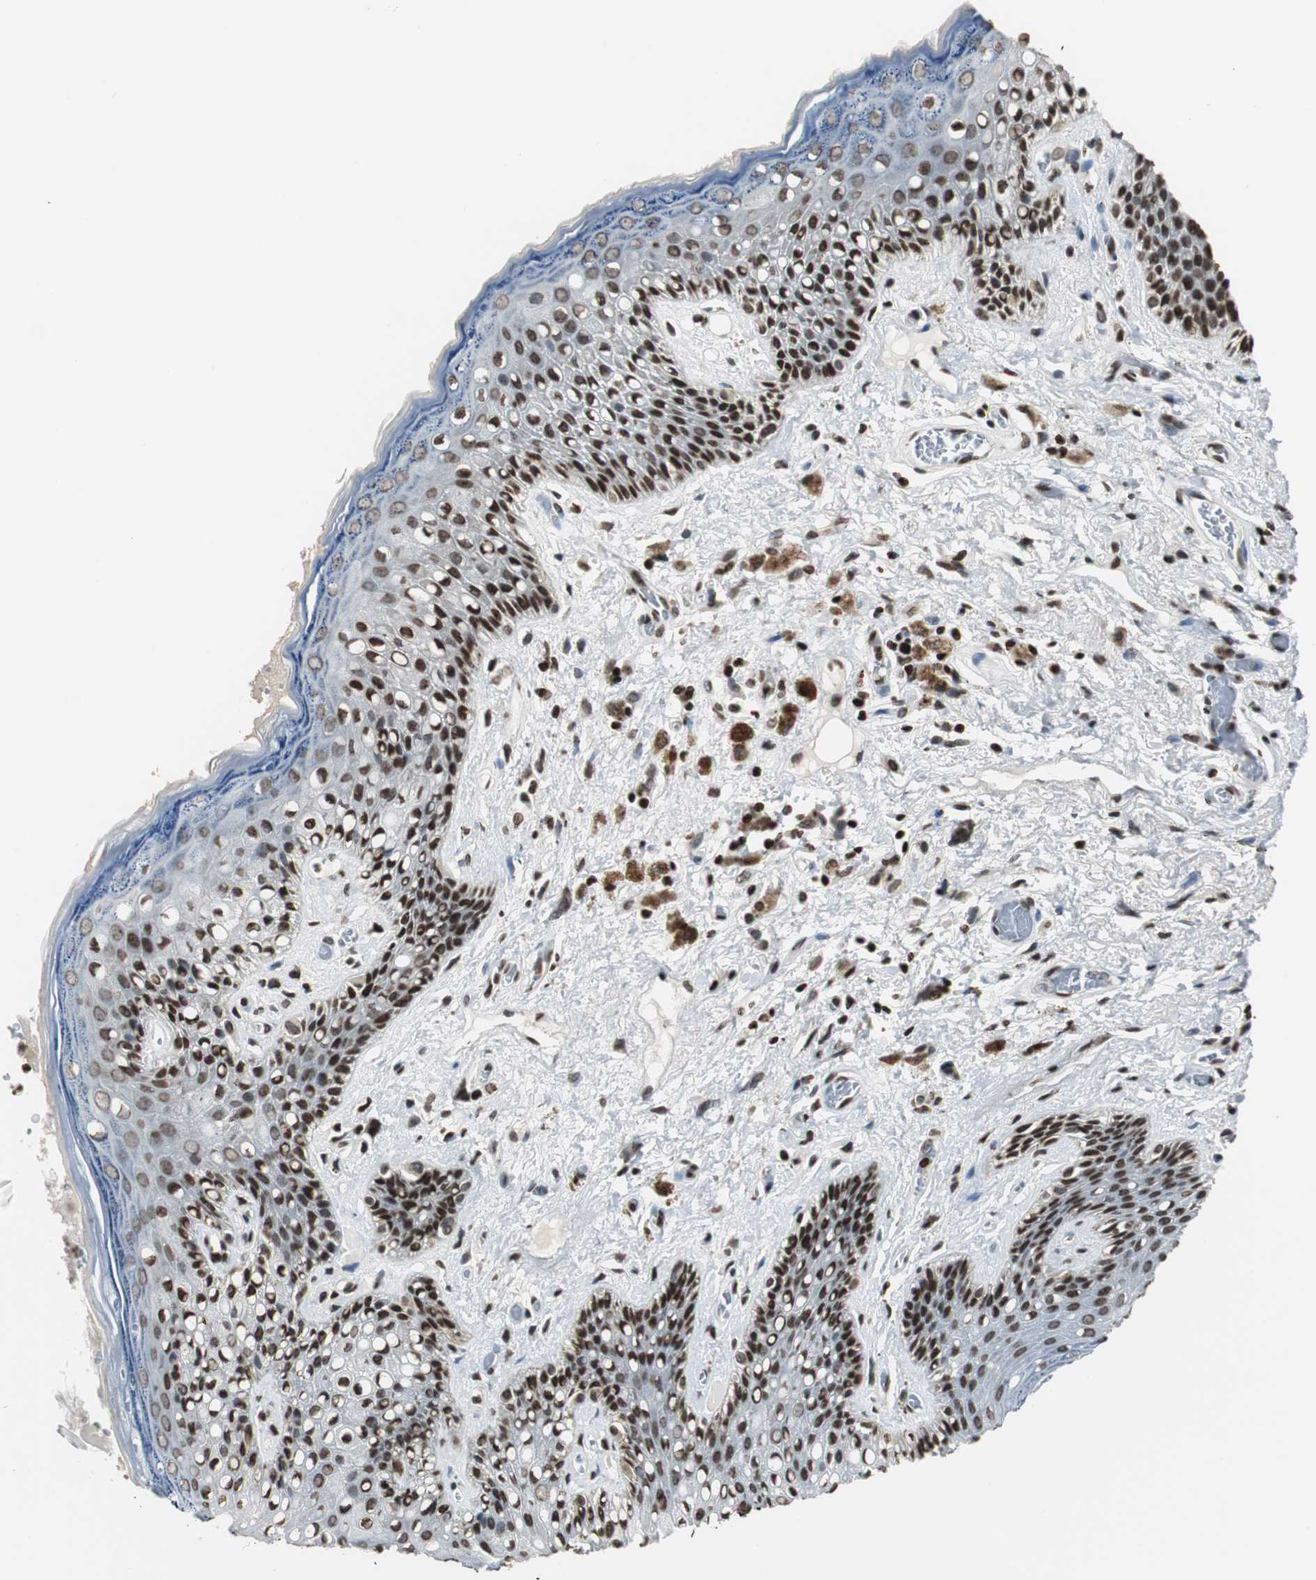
{"staining": {"intensity": "strong", "quantity": ">75%", "location": "nuclear"}, "tissue": "skin", "cell_type": "Epidermal cells", "image_type": "normal", "snomed": [{"axis": "morphology", "description": "Normal tissue, NOS"}, {"axis": "topography", "description": "Anal"}], "caption": "Brown immunohistochemical staining in unremarkable human skin reveals strong nuclear expression in about >75% of epidermal cells.", "gene": "PAXIP1", "patient": {"sex": "female", "age": 46}}